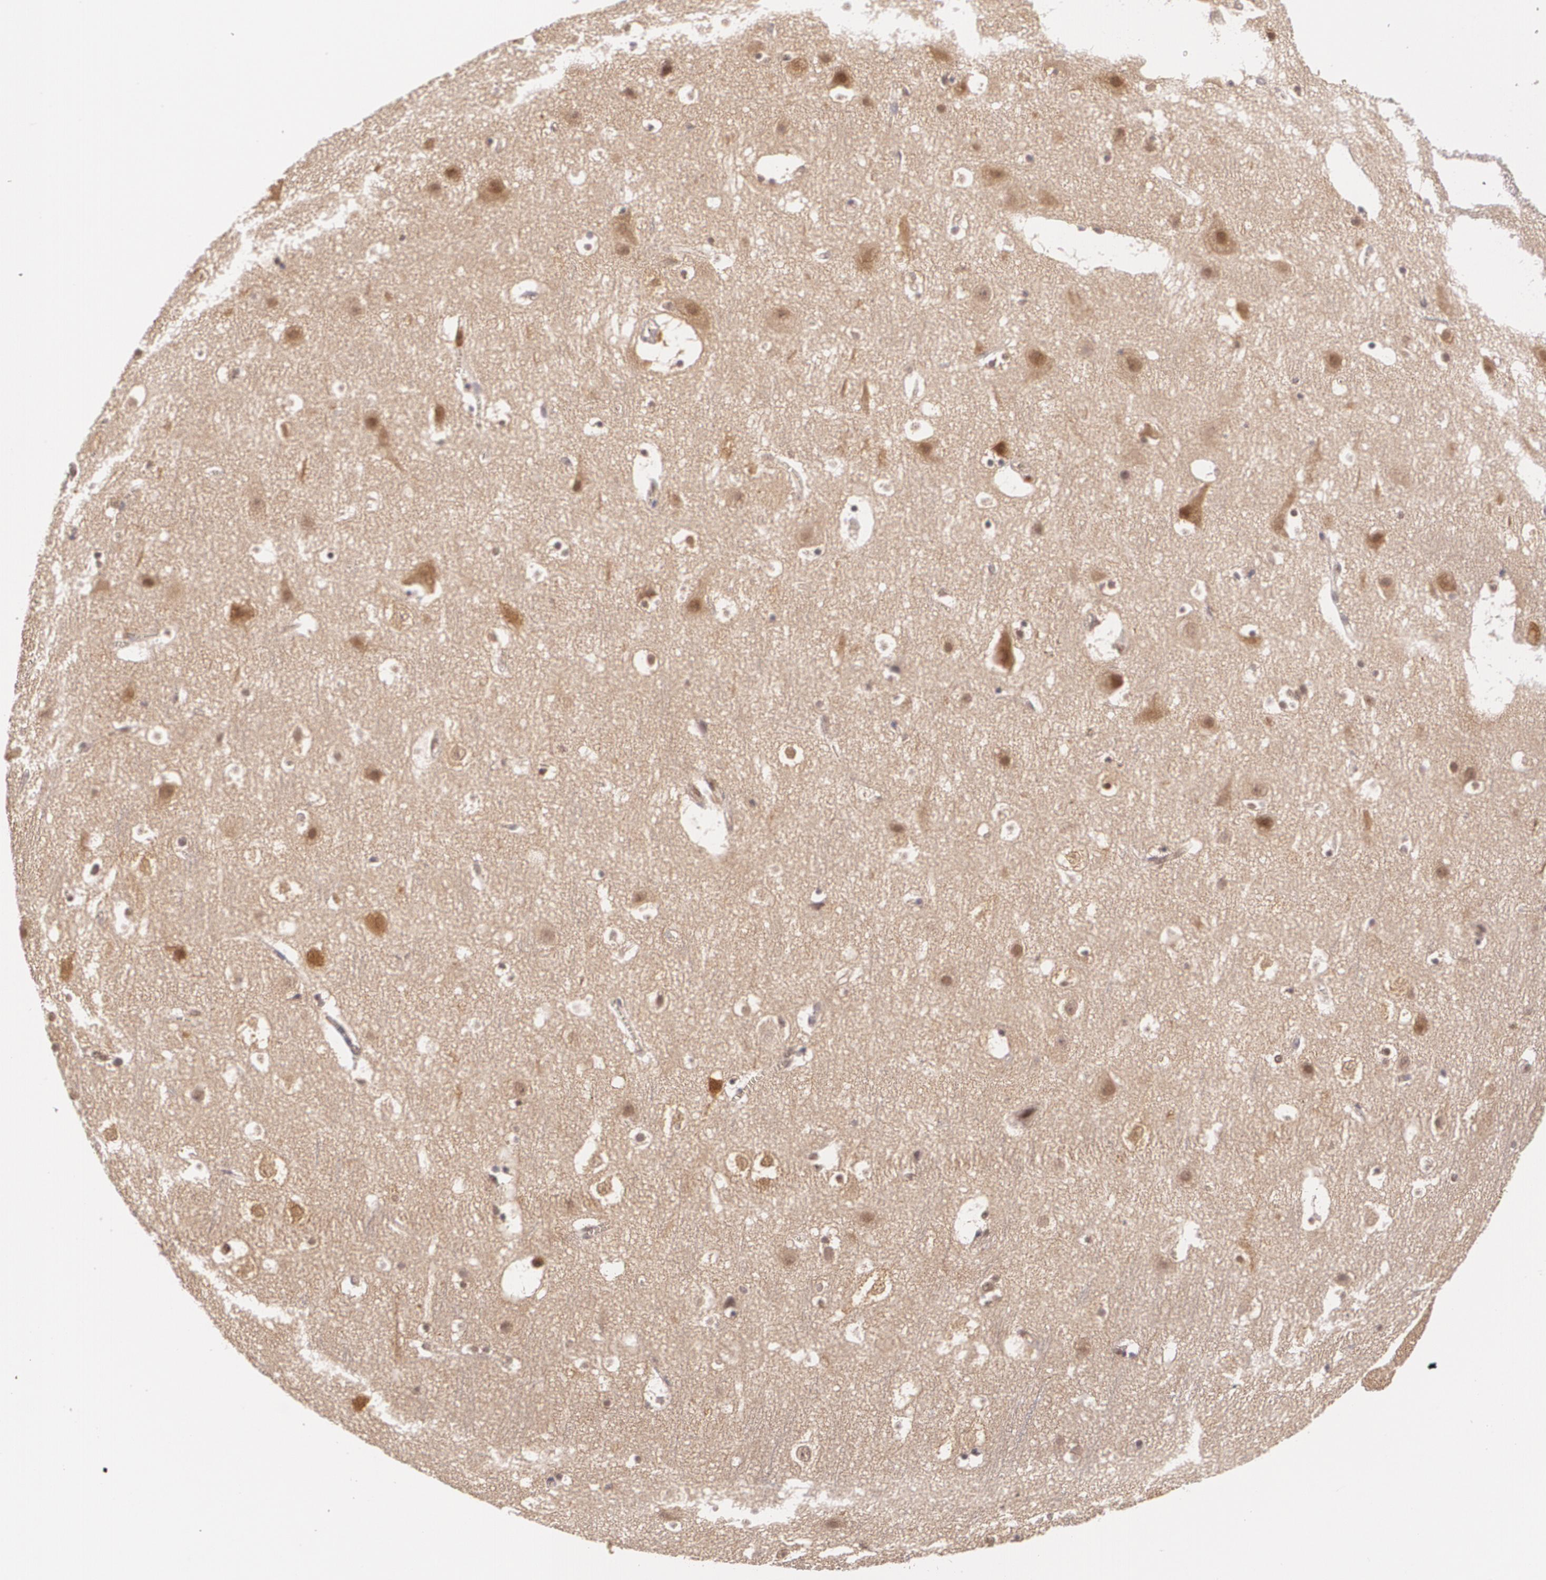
{"staining": {"intensity": "negative", "quantity": "none", "location": "none"}, "tissue": "cerebral cortex", "cell_type": "Endothelial cells", "image_type": "normal", "snomed": [{"axis": "morphology", "description": "Normal tissue, NOS"}, {"axis": "topography", "description": "Cerebral cortex"}], "caption": "Immunohistochemical staining of unremarkable cerebral cortex shows no significant staining in endothelial cells. (Stains: DAB IHC with hematoxylin counter stain, Microscopy: brightfield microscopy at high magnification).", "gene": "CUL2", "patient": {"sex": "male", "age": 45}}